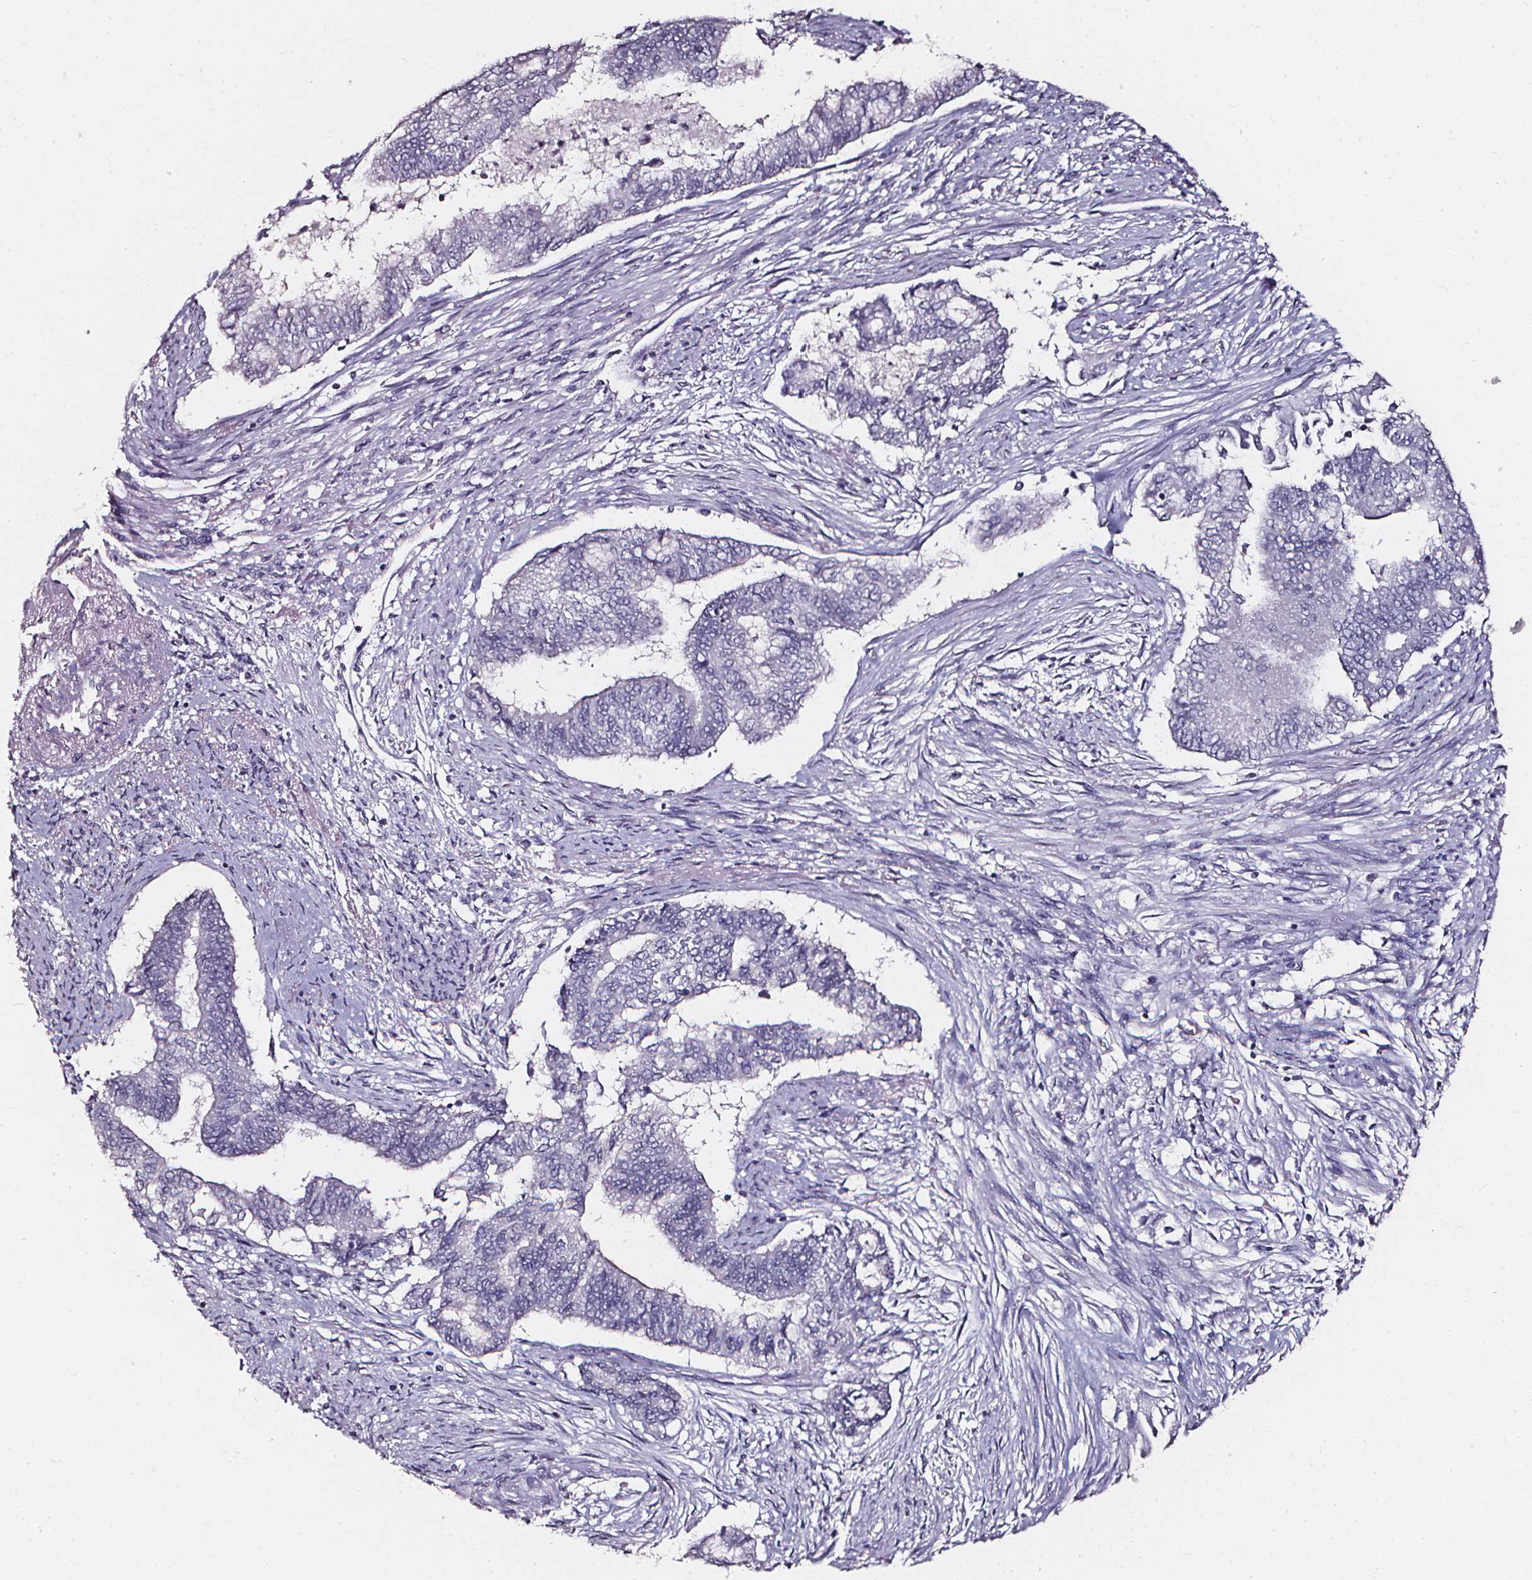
{"staining": {"intensity": "negative", "quantity": "none", "location": "none"}, "tissue": "endometrial cancer", "cell_type": "Tumor cells", "image_type": "cancer", "snomed": [{"axis": "morphology", "description": "Adenocarcinoma, NOS"}, {"axis": "topography", "description": "Endometrium"}], "caption": "The photomicrograph shows no significant positivity in tumor cells of adenocarcinoma (endometrial).", "gene": "DEFA5", "patient": {"sex": "female", "age": 65}}